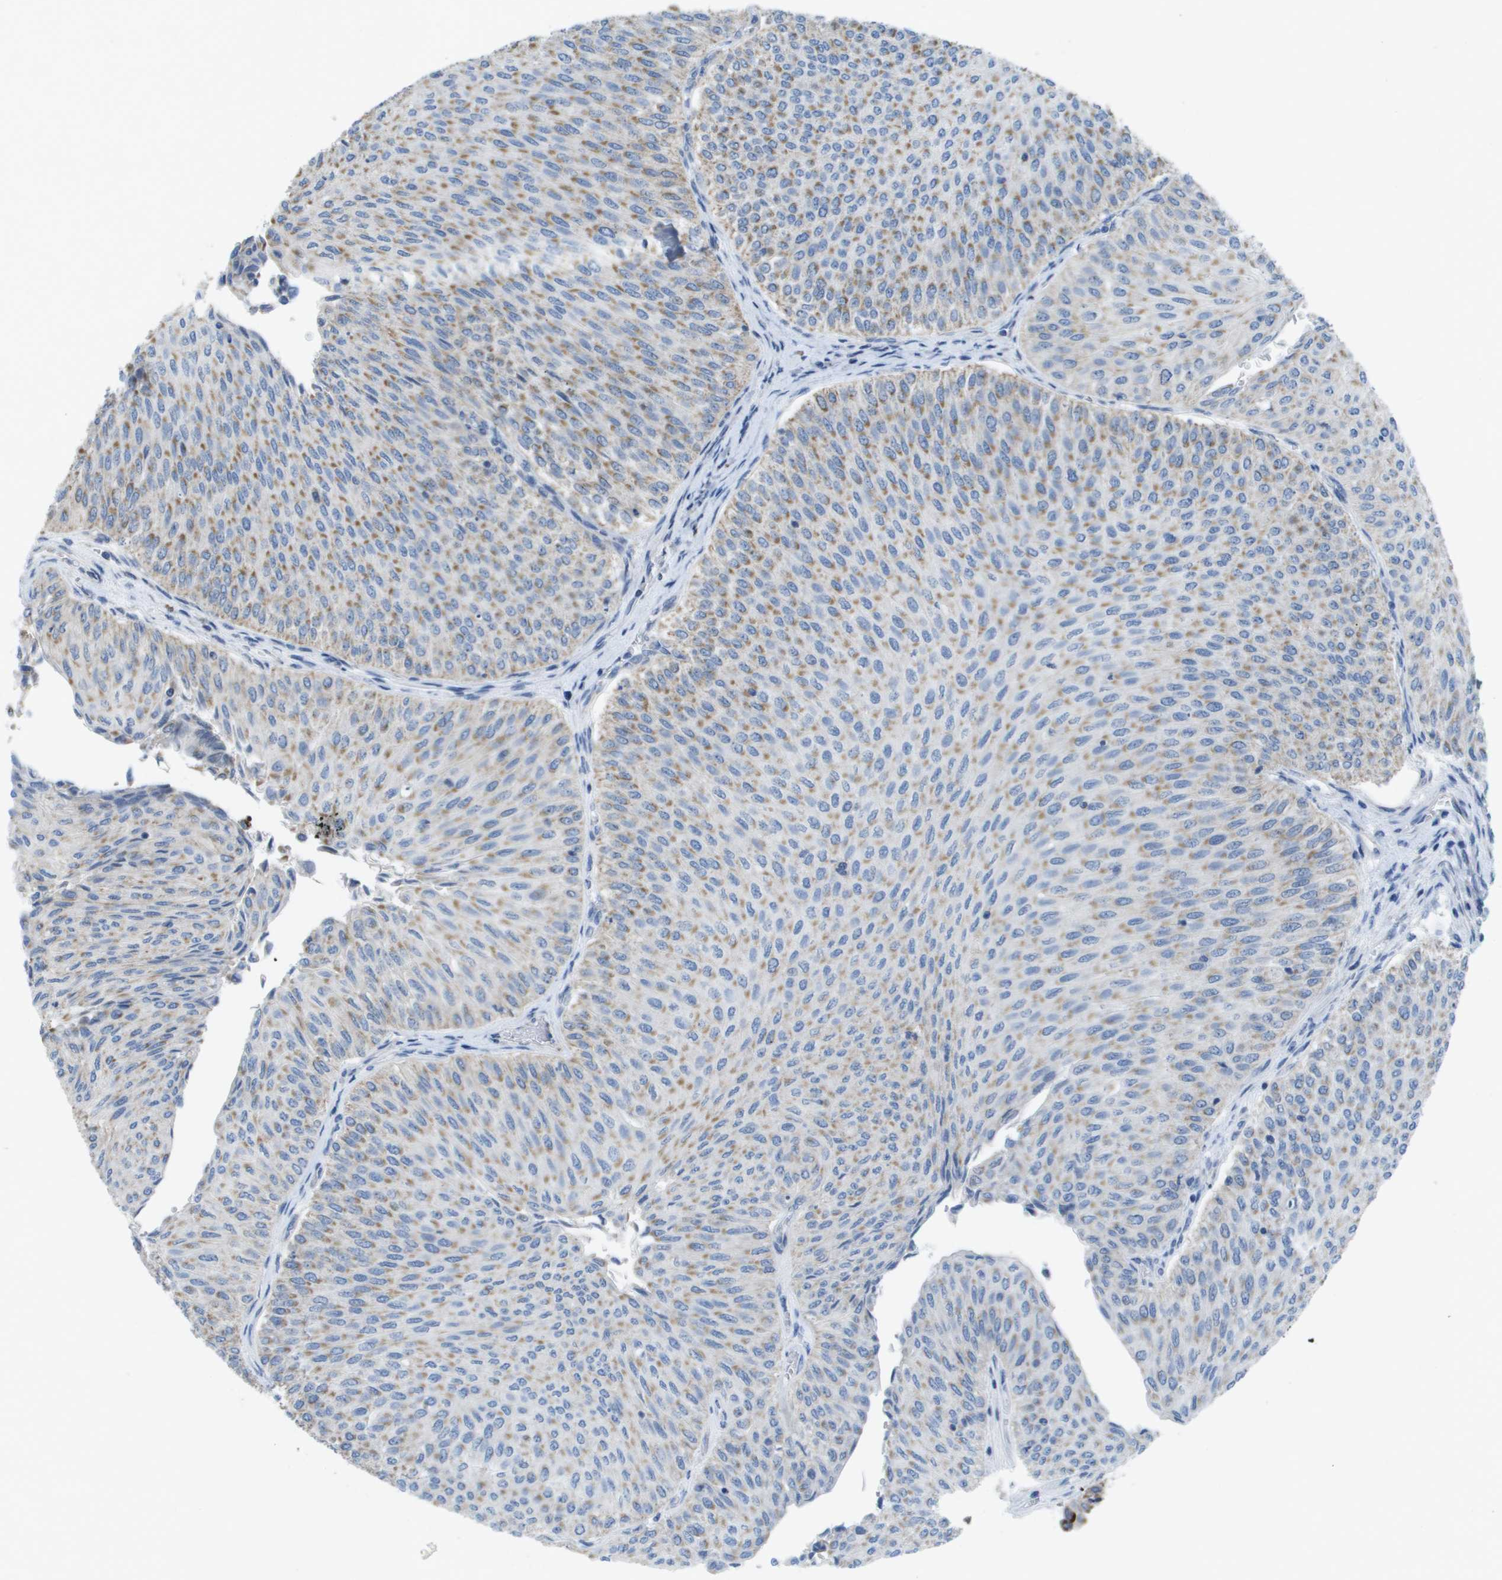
{"staining": {"intensity": "moderate", "quantity": ">75%", "location": "cytoplasmic/membranous"}, "tissue": "urothelial cancer", "cell_type": "Tumor cells", "image_type": "cancer", "snomed": [{"axis": "morphology", "description": "Urothelial carcinoma, Low grade"}, {"axis": "topography", "description": "Urinary bladder"}], "caption": "IHC (DAB) staining of human low-grade urothelial carcinoma demonstrates moderate cytoplasmic/membranous protein staining in approximately >75% of tumor cells.", "gene": "TMEM223", "patient": {"sex": "male", "age": 78}}